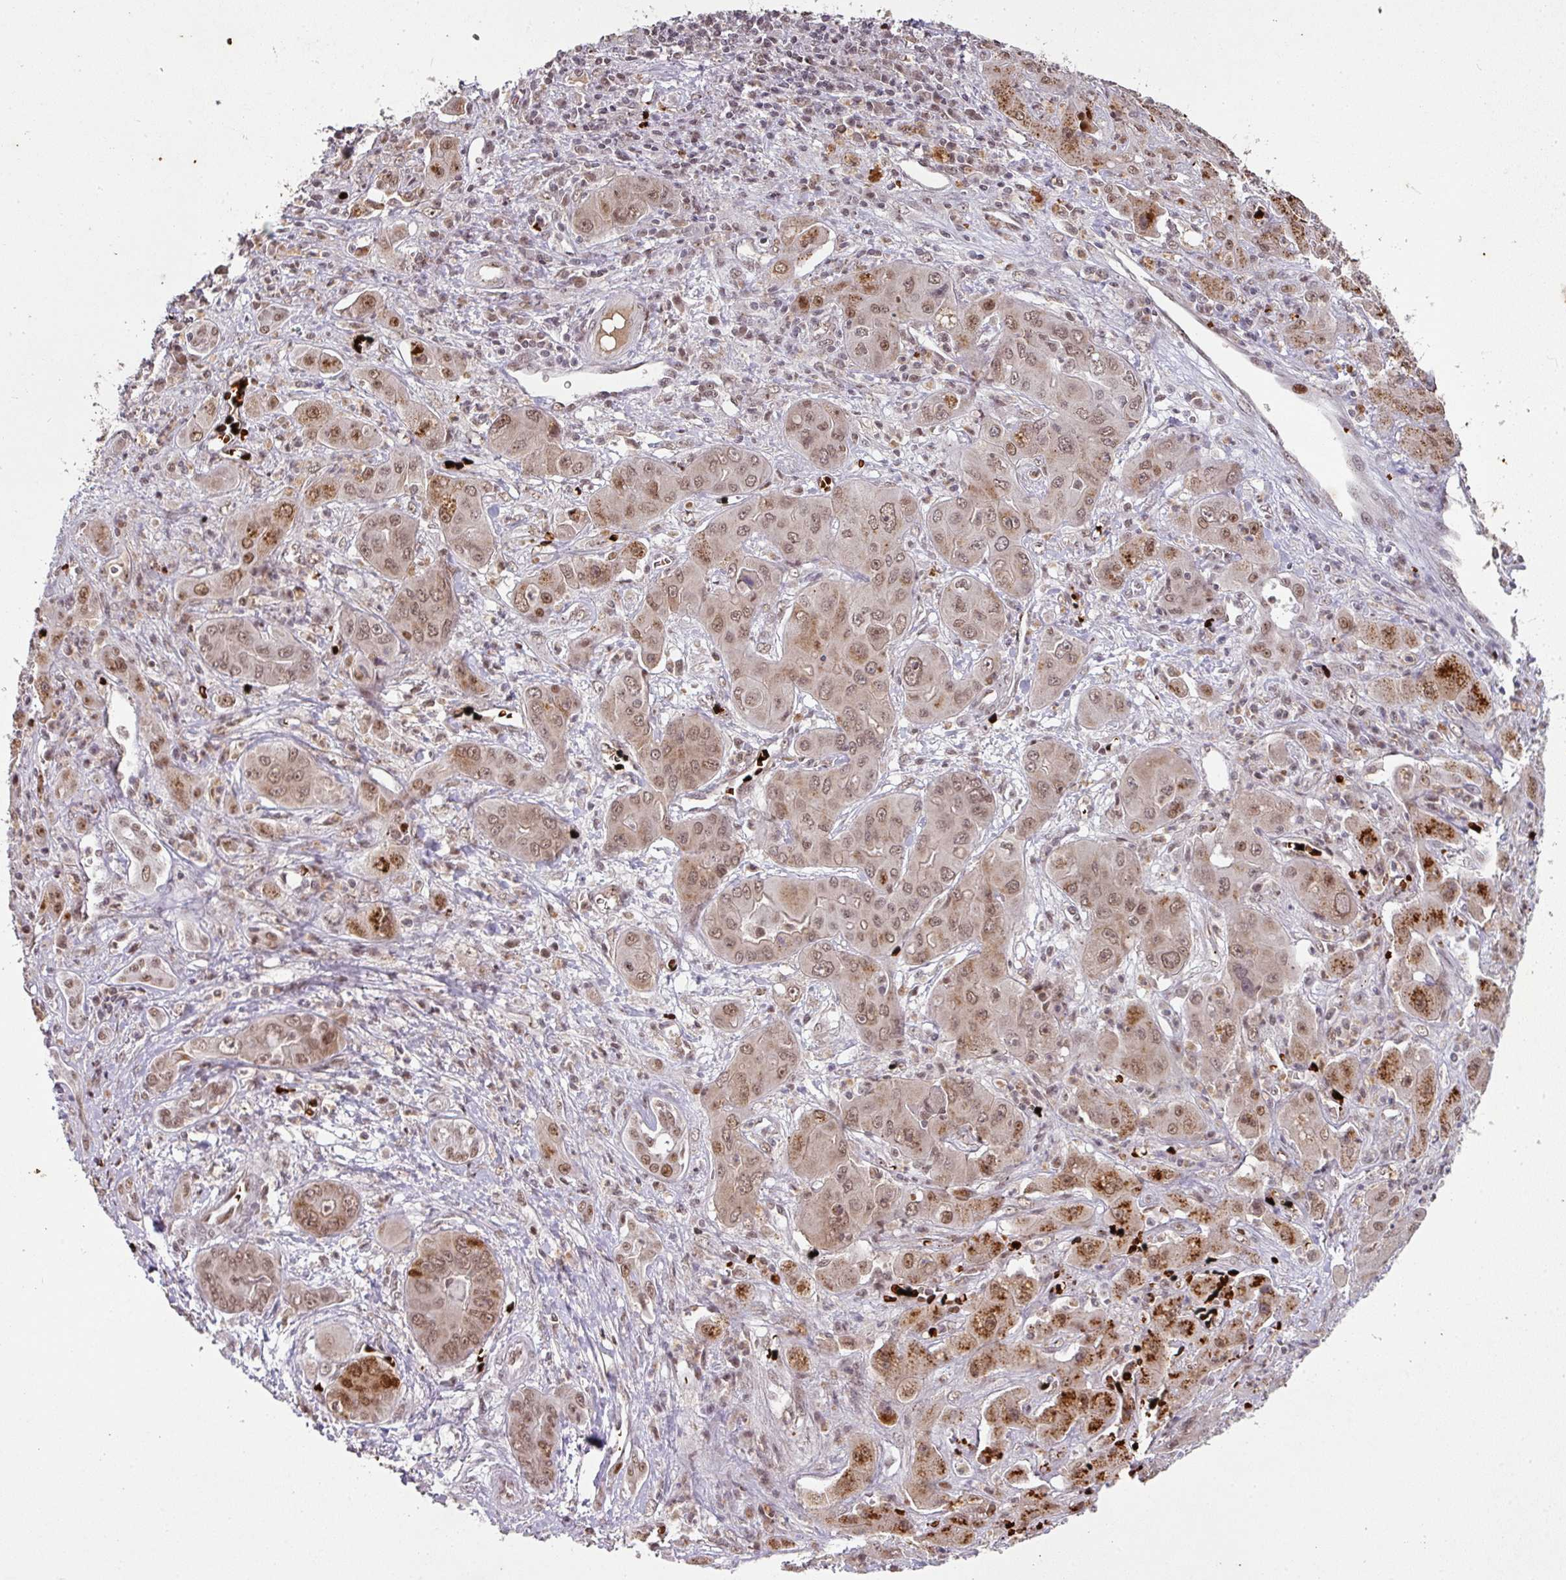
{"staining": {"intensity": "moderate", "quantity": ">75%", "location": "cytoplasmic/membranous,nuclear"}, "tissue": "liver cancer", "cell_type": "Tumor cells", "image_type": "cancer", "snomed": [{"axis": "morphology", "description": "Cholangiocarcinoma"}, {"axis": "topography", "description": "Liver"}], "caption": "Cholangiocarcinoma (liver) was stained to show a protein in brown. There is medium levels of moderate cytoplasmic/membranous and nuclear expression in approximately >75% of tumor cells.", "gene": "NEIL1", "patient": {"sex": "male", "age": 67}}